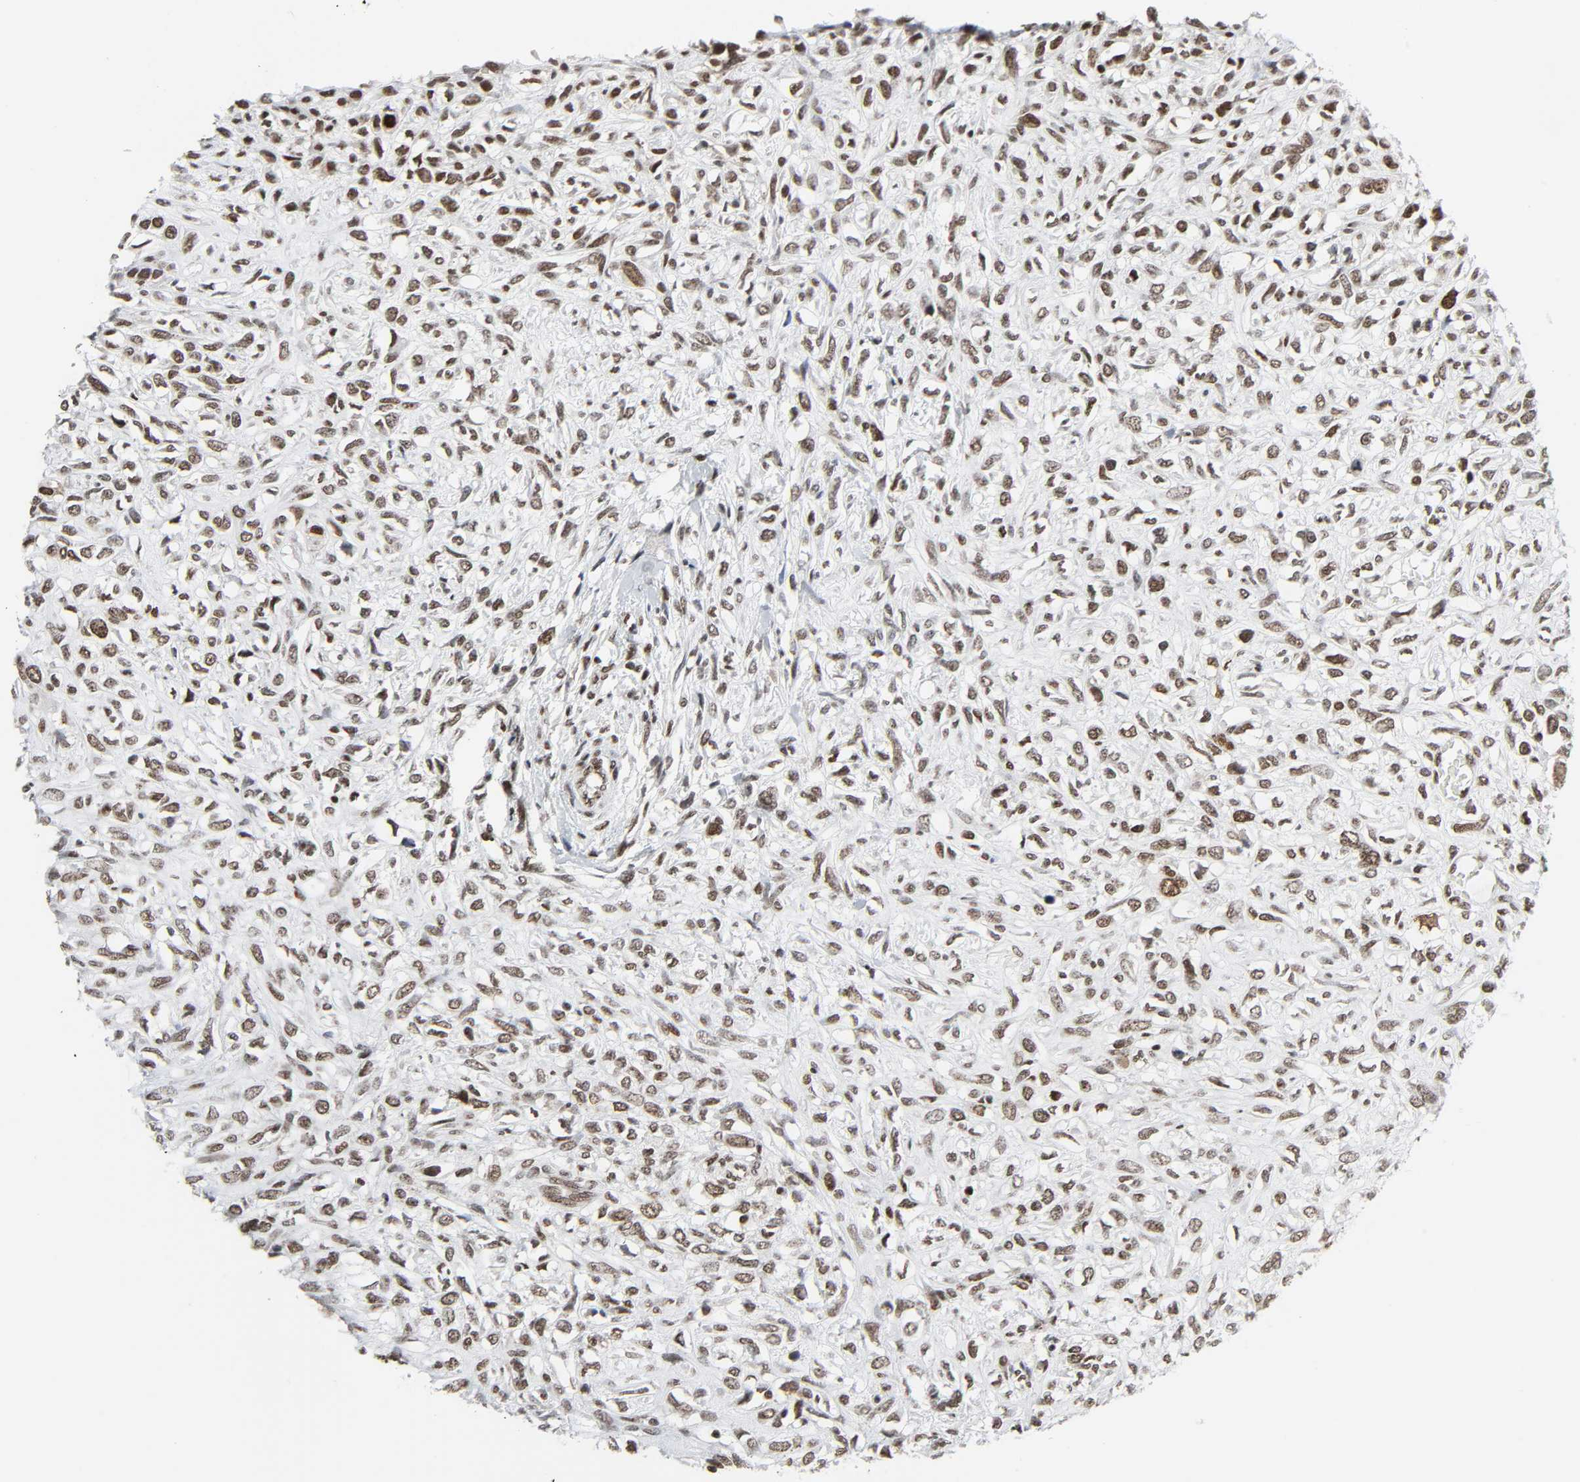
{"staining": {"intensity": "strong", "quantity": ">75%", "location": "nuclear"}, "tissue": "head and neck cancer", "cell_type": "Tumor cells", "image_type": "cancer", "snomed": [{"axis": "morphology", "description": "Necrosis, NOS"}, {"axis": "morphology", "description": "Neoplasm, malignant, NOS"}, {"axis": "topography", "description": "Salivary gland"}, {"axis": "topography", "description": "Head-Neck"}], "caption": "DAB immunohistochemical staining of human head and neck cancer displays strong nuclear protein staining in approximately >75% of tumor cells.", "gene": "CDK7", "patient": {"sex": "male", "age": 43}}